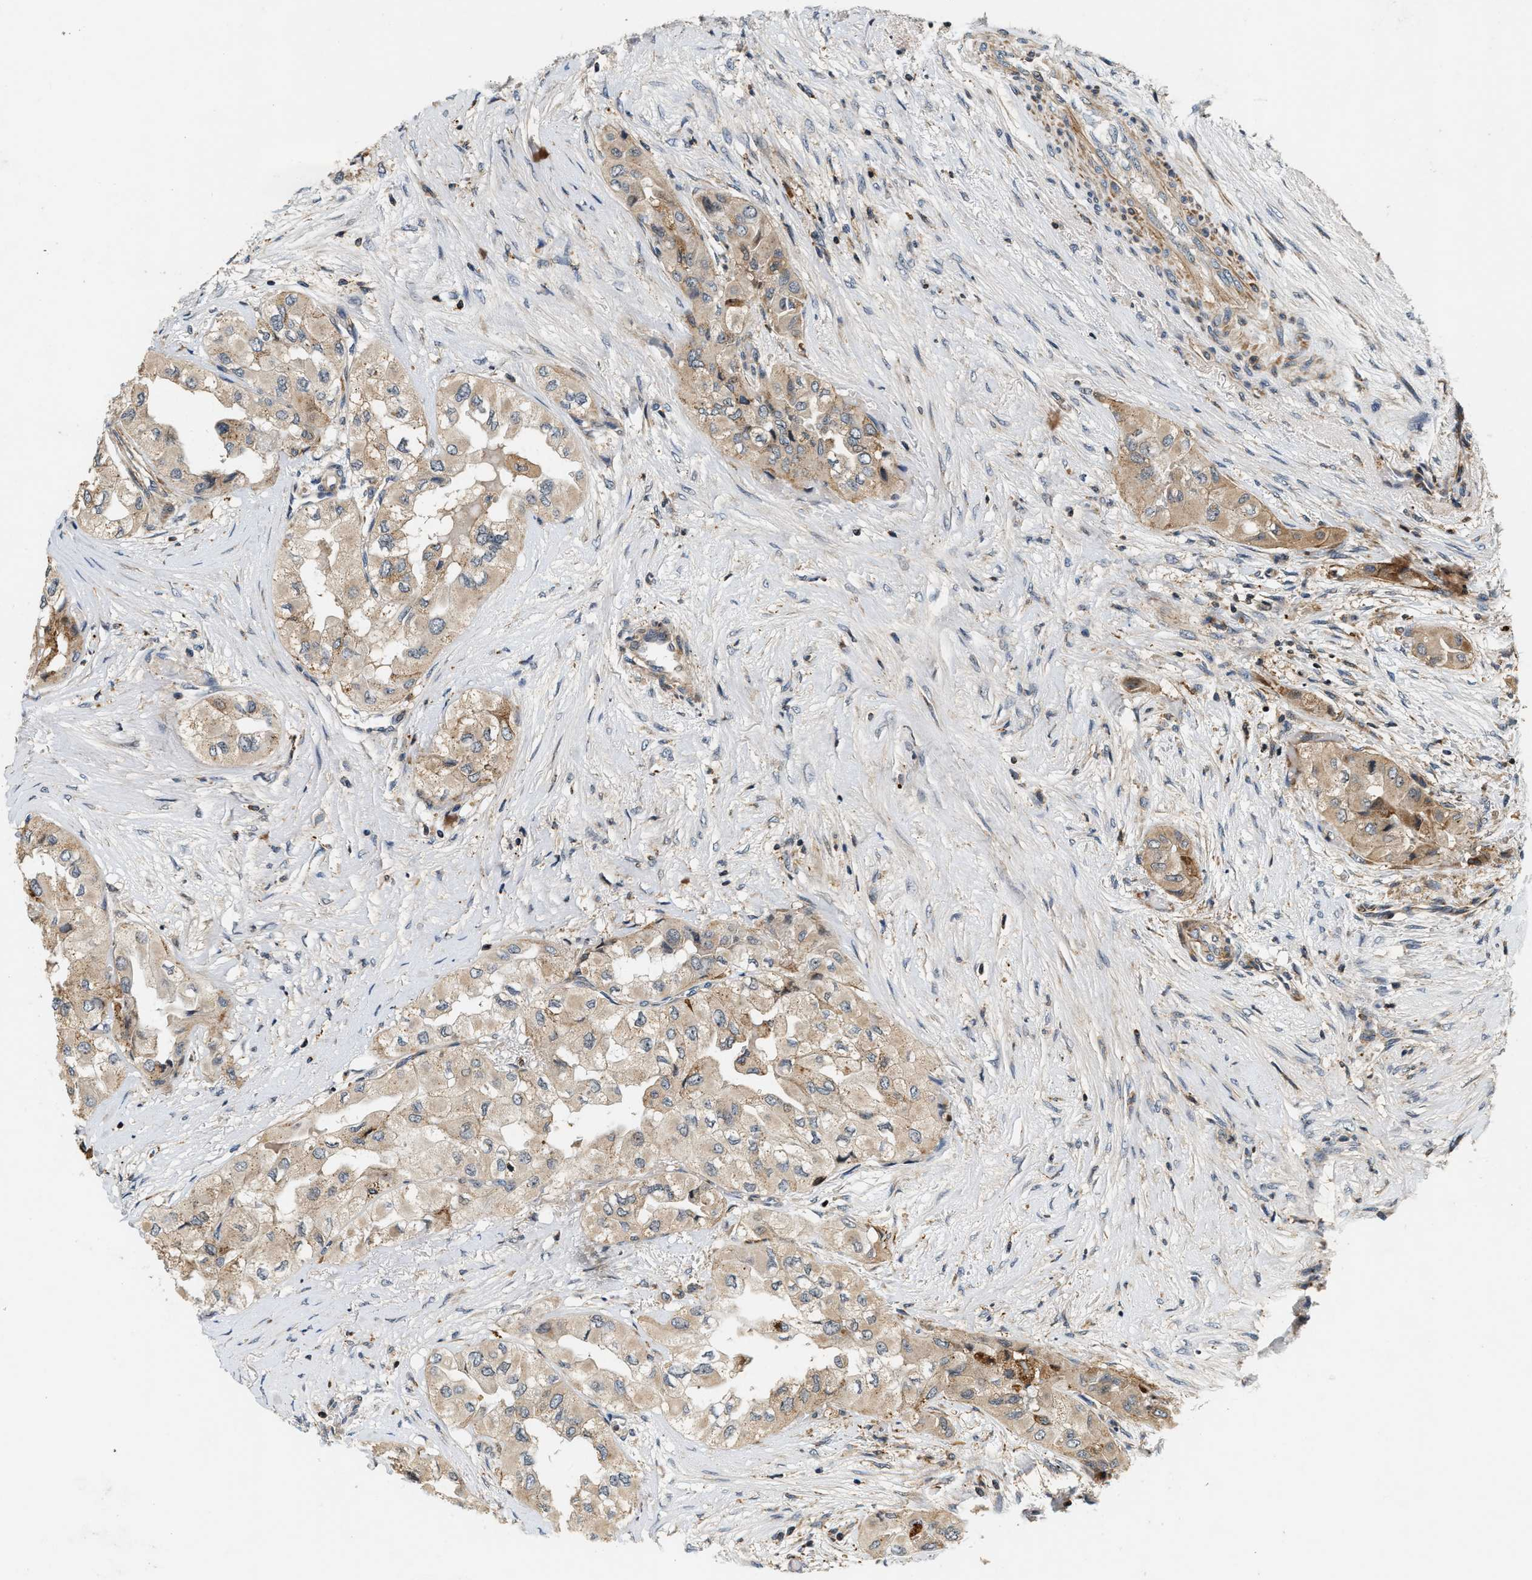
{"staining": {"intensity": "weak", "quantity": ">75%", "location": "cytoplasmic/membranous"}, "tissue": "thyroid cancer", "cell_type": "Tumor cells", "image_type": "cancer", "snomed": [{"axis": "morphology", "description": "Papillary adenocarcinoma, NOS"}, {"axis": "topography", "description": "Thyroid gland"}], "caption": "Thyroid cancer stained for a protein demonstrates weak cytoplasmic/membranous positivity in tumor cells. (DAB (3,3'-diaminobenzidine) IHC with brightfield microscopy, high magnification).", "gene": "SAMD9", "patient": {"sex": "female", "age": 59}}